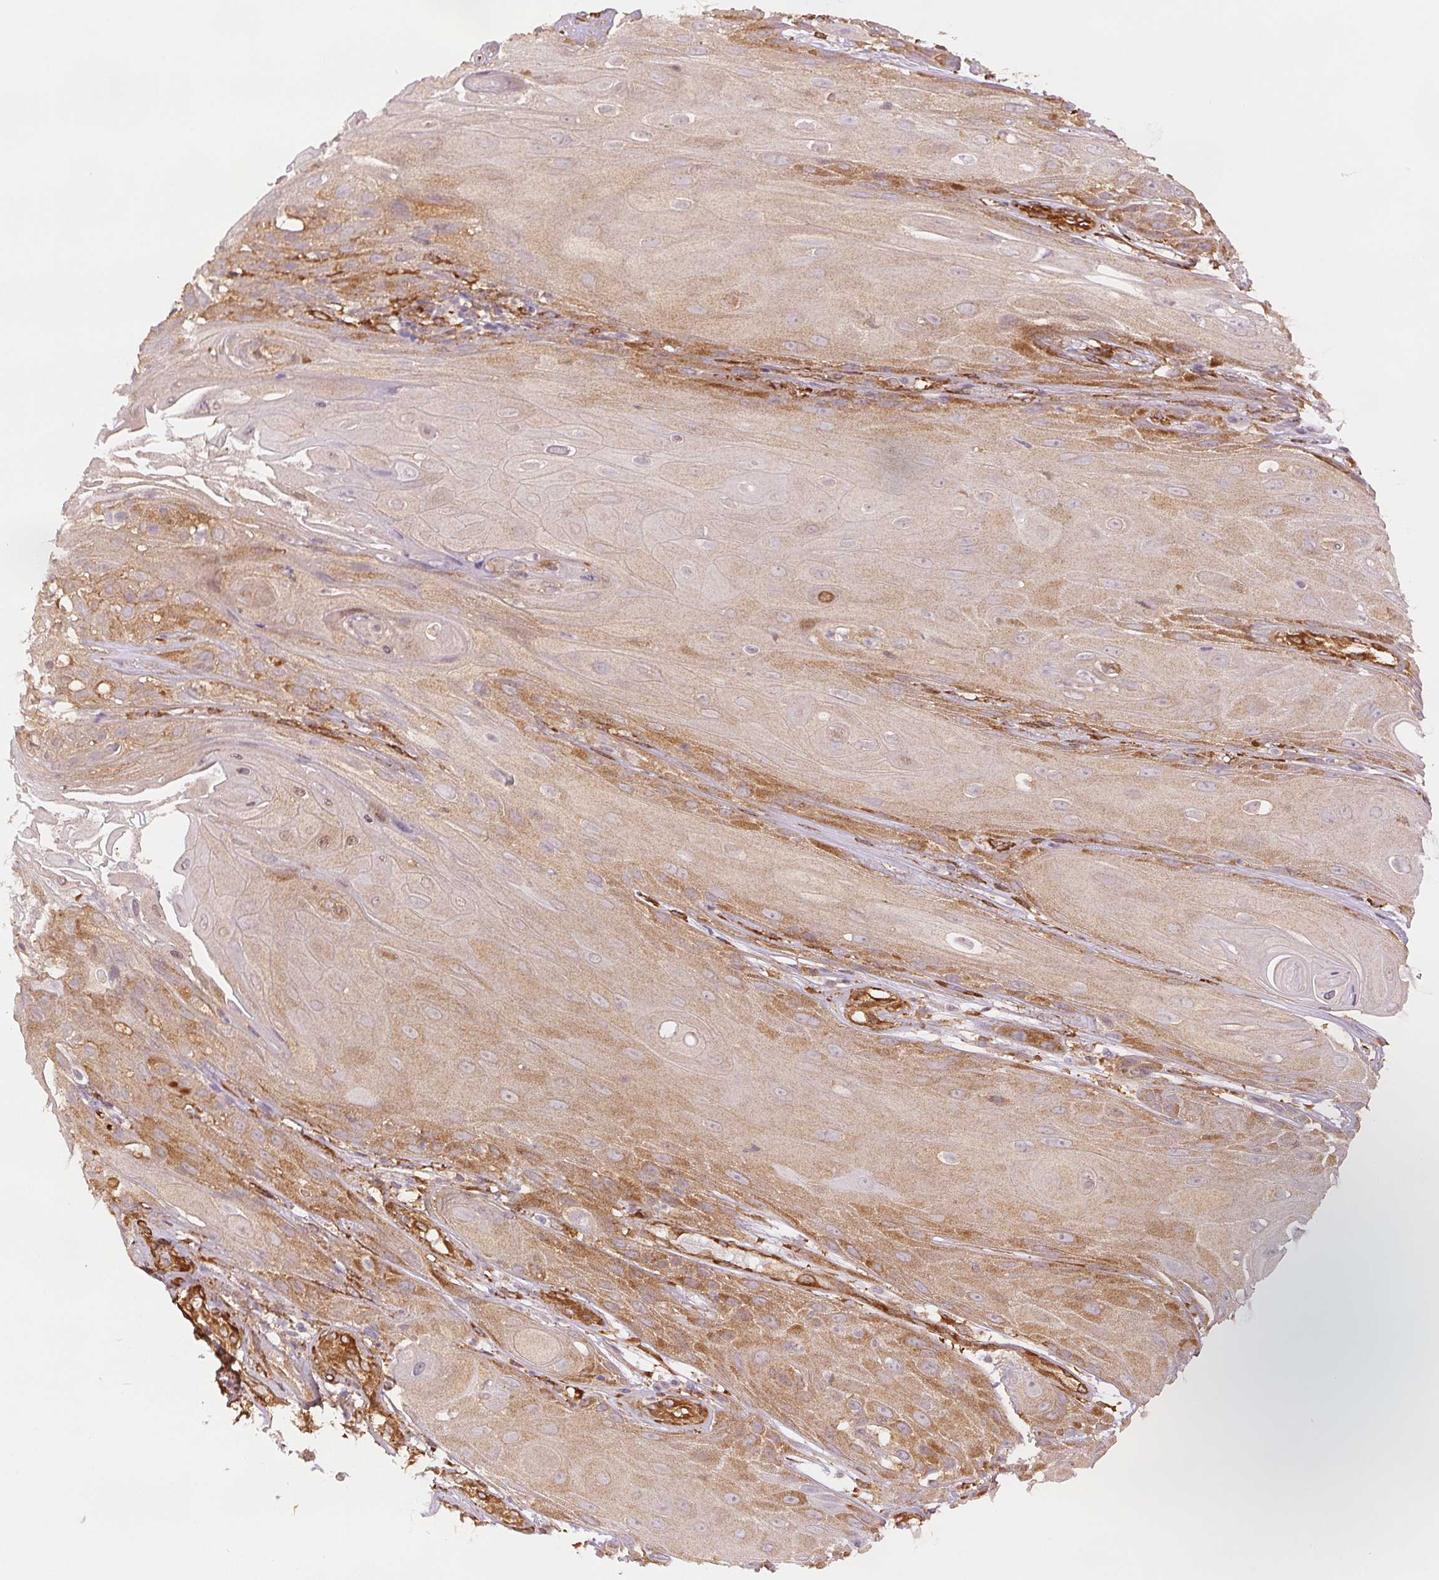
{"staining": {"intensity": "weak", "quantity": "25%-75%", "location": "cytoplasmic/membranous"}, "tissue": "skin cancer", "cell_type": "Tumor cells", "image_type": "cancer", "snomed": [{"axis": "morphology", "description": "Squamous cell carcinoma, NOS"}, {"axis": "topography", "description": "Skin"}], "caption": "Skin cancer stained with immunohistochemistry (IHC) exhibits weak cytoplasmic/membranous staining in approximately 25%-75% of tumor cells.", "gene": "DIAPH2", "patient": {"sex": "male", "age": 62}}